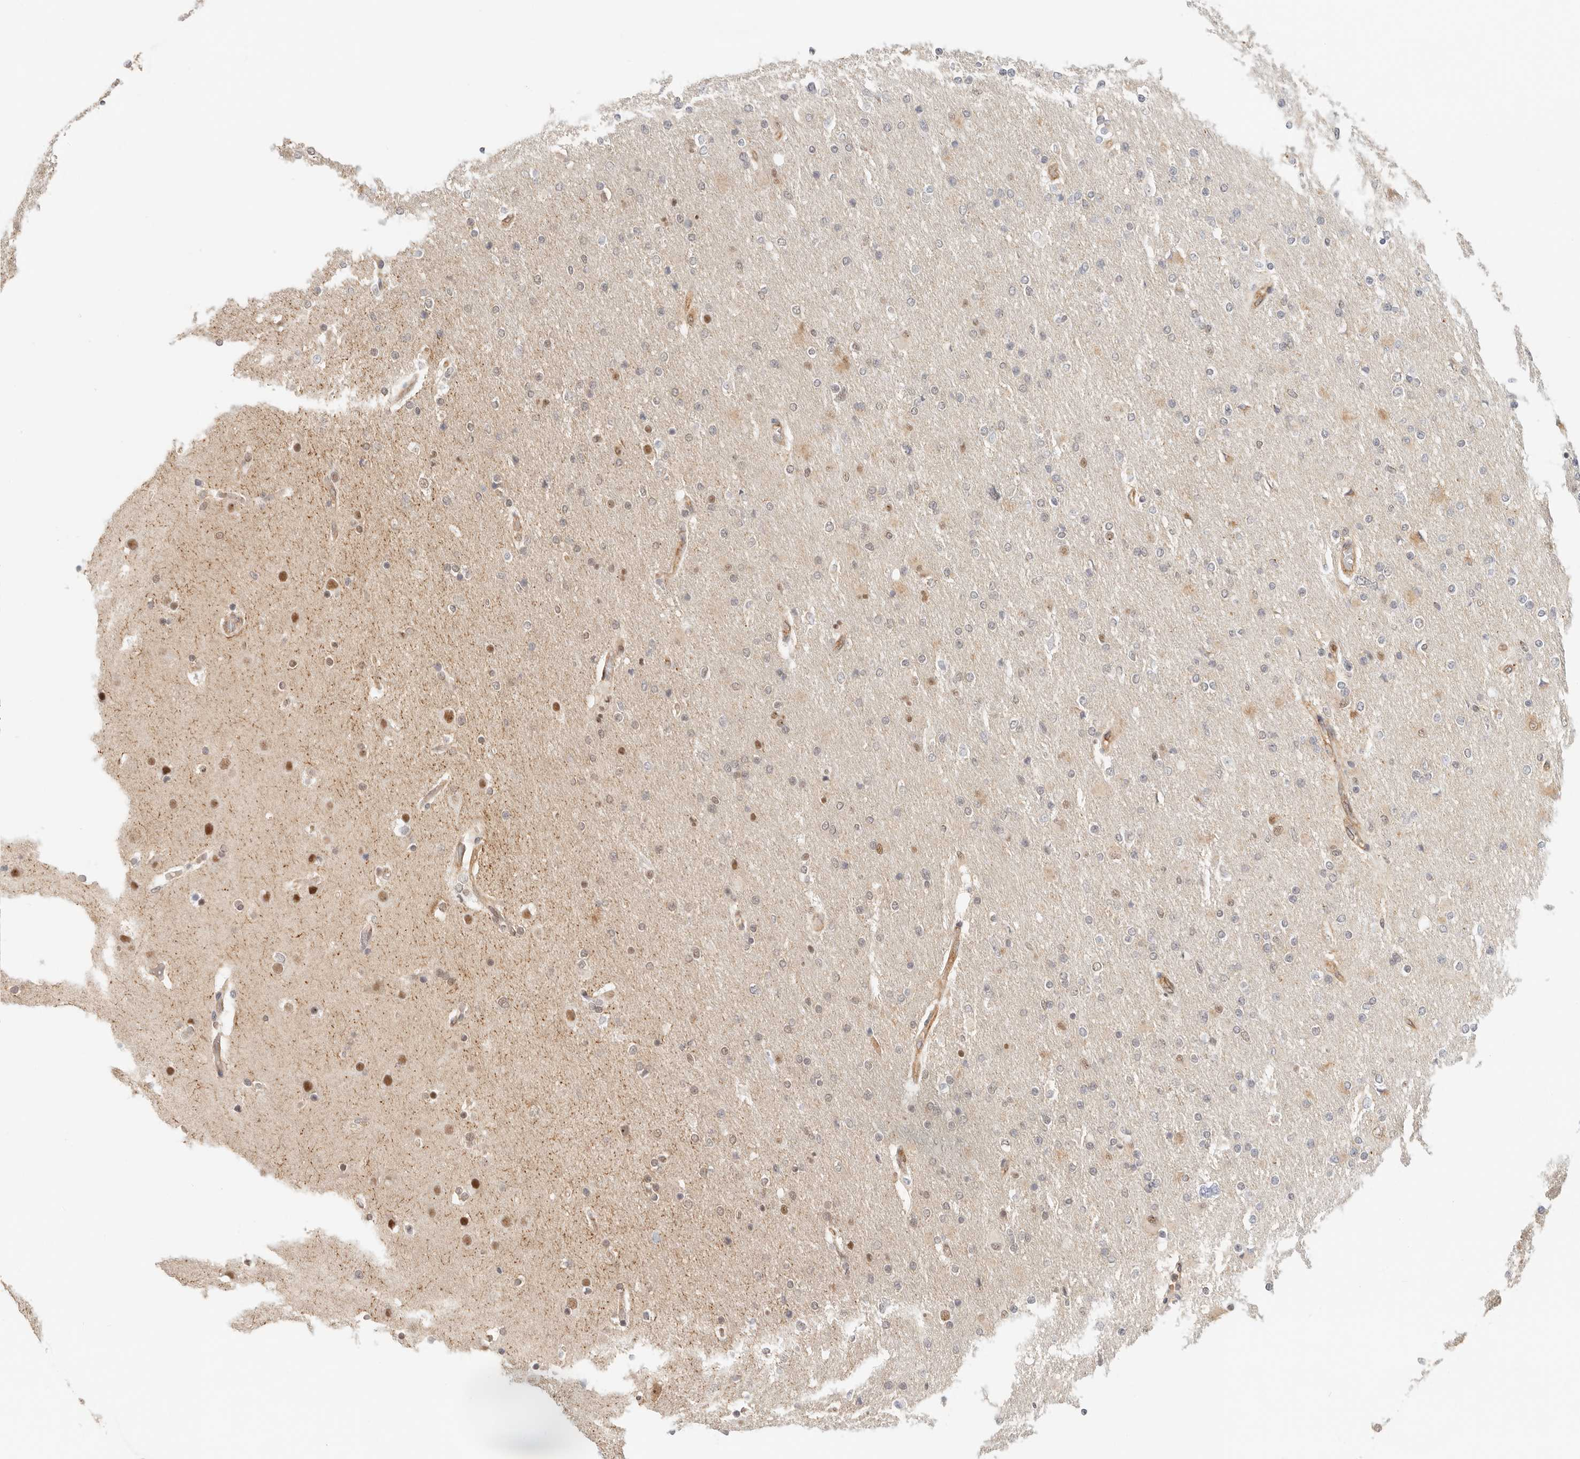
{"staining": {"intensity": "moderate", "quantity": "25%-75%", "location": "nuclear"}, "tissue": "glioma", "cell_type": "Tumor cells", "image_type": "cancer", "snomed": [{"axis": "morphology", "description": "Glioma, malignant, High grade"}, {"axis": "topography", "description": "Cerebral cortex"}], "caption": "A histopathology image showing moderate nuclear staining in approximately 25%-75% of tumor cells in glioma, as visualized by brown immunohistochemical staining.", "gene": "HEXD", "patient": {"sex": "female", "age": 36}}